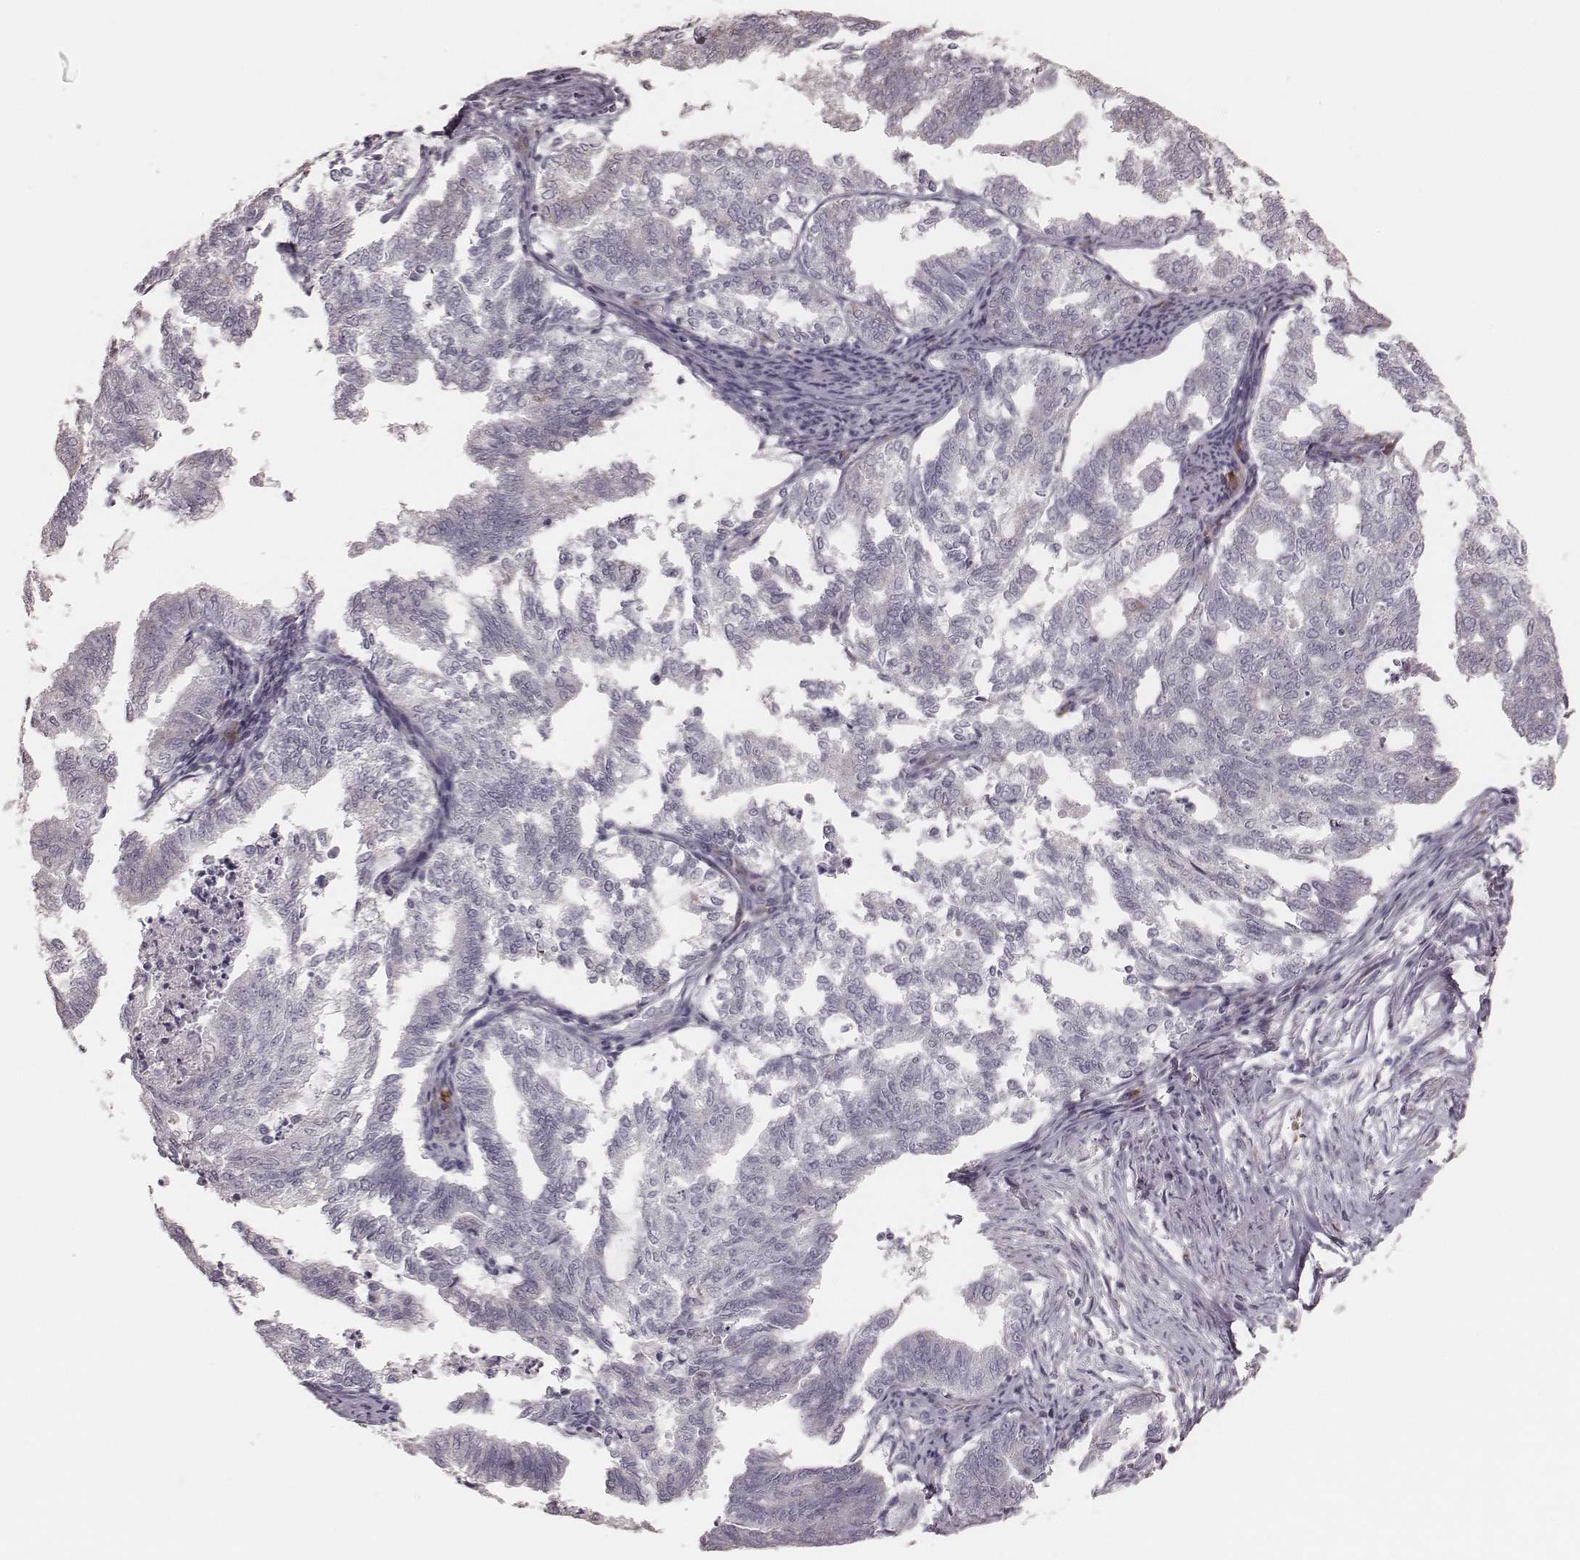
{"staining": {"intensity": "negative", "quantity": "none", "location": "none"}, "tissue": "endometrial cancer", "cell_type": "Tumor cells", "image_type": "cancer", "snomed": [{"axis": "morphology", "description": "Adenocarcinoma, NOS"}, {"axis": "topography", "description": "Endometrium"}], "caption": "This photomicrograph is of endometrial cancer (adenocarcinoma) stained with IHC to label a protein in brown with the nuclei are counter-stained blue. There is no expression in tumor cells.", "gene": "KIF5C", "patient": {"sex": "female", "age": 79}}